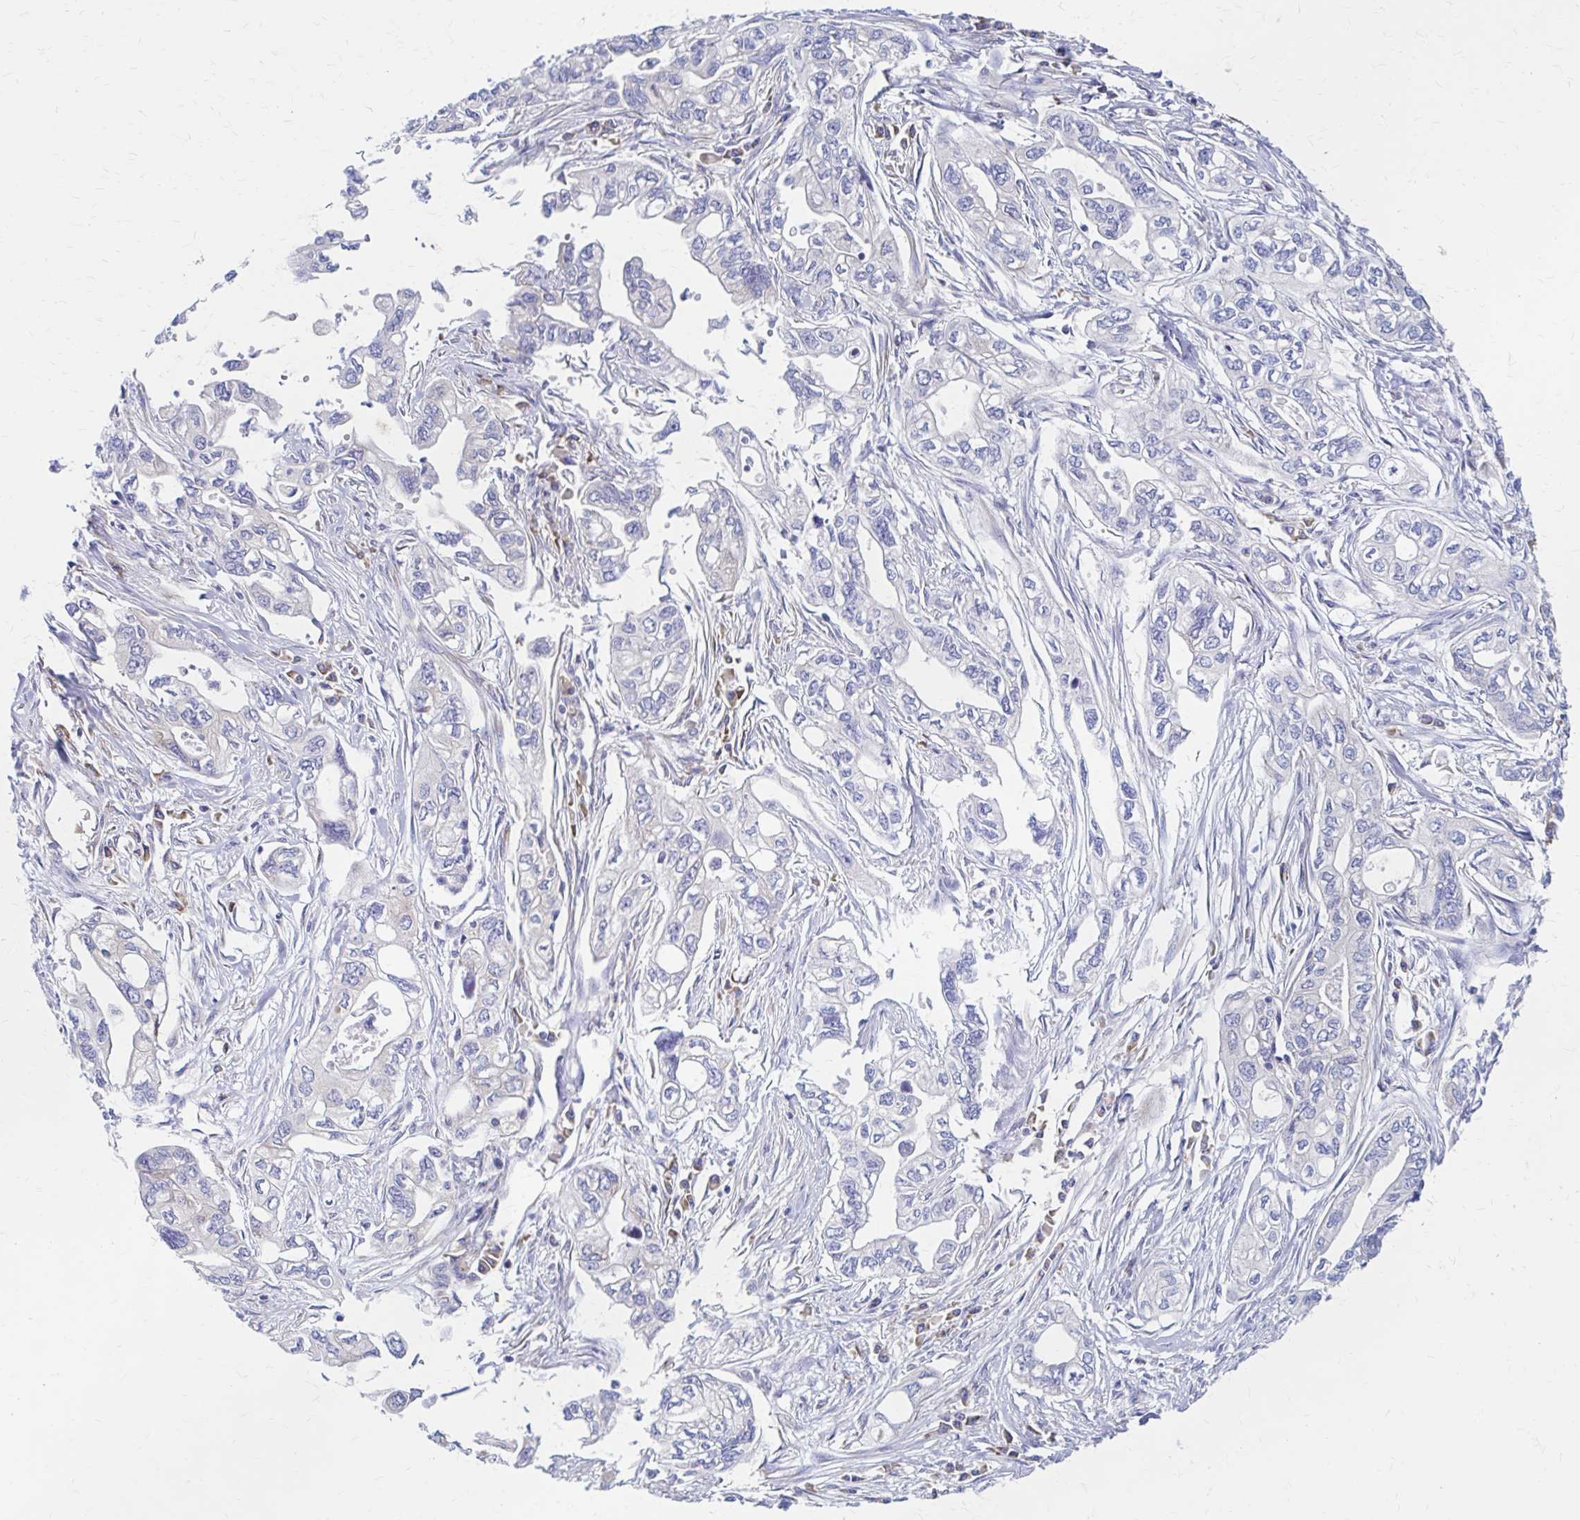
{"staining": {"intensity": "negative", "quantity": "none", "location": "none"}, "tissue": "pancreatic cancer", "cell_type": "Tumor cells", "image_type": "cancer", "snomed": [{"axis": "morphology", "description": "Adenocarcinoma, NOS"}, {"axis": "topography", "description": "Pancreas"}], "caption": "Pancreatic cancer (adenocarcinoma) was stained to show a protein in brown. There is no significant positivity in tumor cells.", "gene": "RPL27A", "patient": {"sex": "male", "age": 68}}